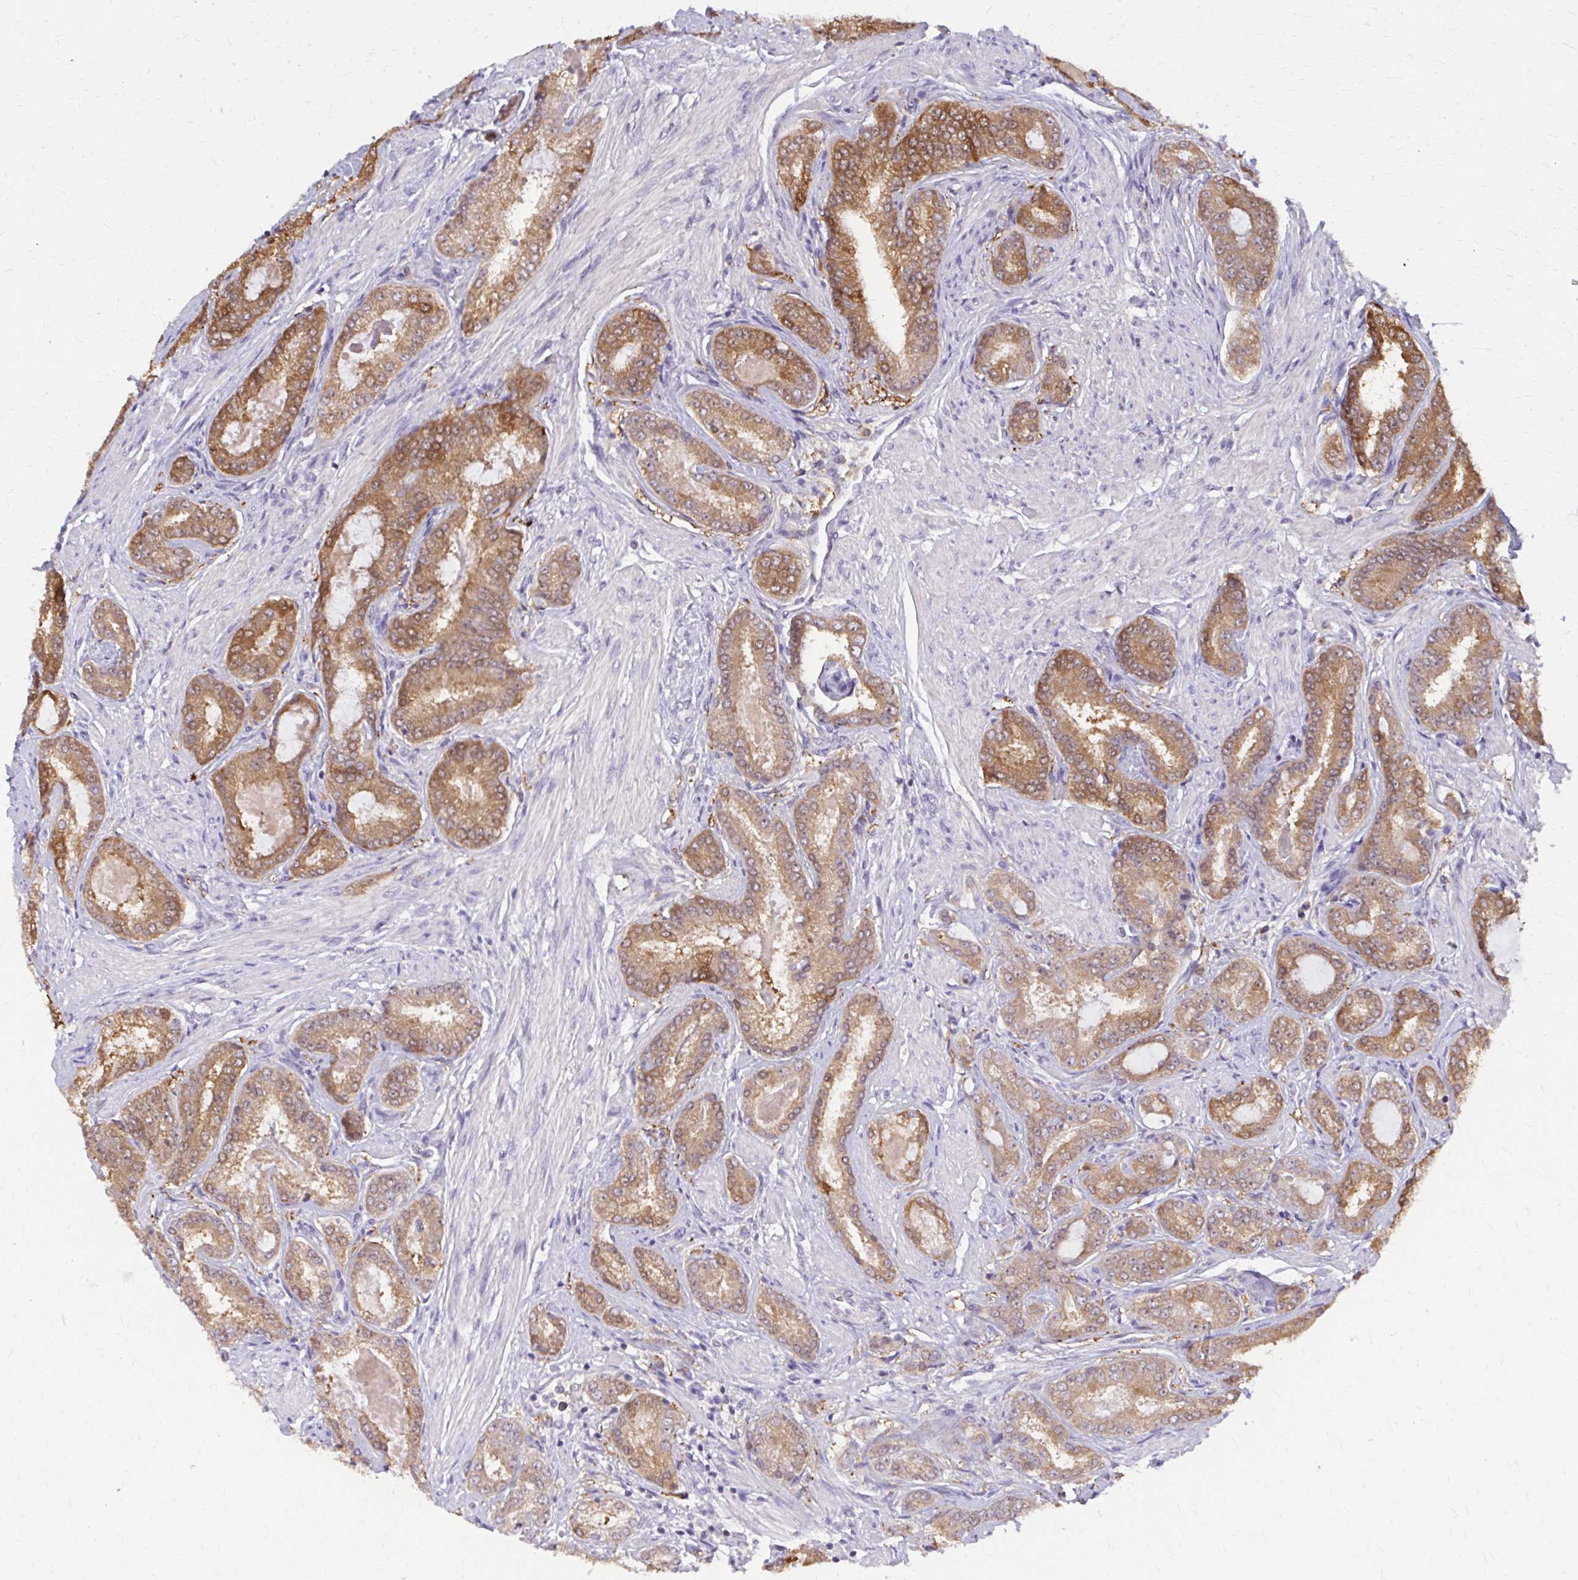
{"staining": {"intensity": "moderate", "quantity": ">75%", "location": "cytoplasmic/membranous"}, "tissue": "prostate cancer", "cell_type": "Tumor cells", "image_type": "cancer", "snomed": [{"axis": "morphology", "description": "Adenocarcinoma, High grade"}, {"axis": "topography", "description": "Prostate"}], "caption": "Immunohistochemistry (DAB) staining of high-grade adenocarcinoma (prostate) shows moderate cytoplasmic/membranous protein expression in approximately >75% of tumor cells.", "gene": "DBI", "patient": {"sex": "male", "age": 63}}